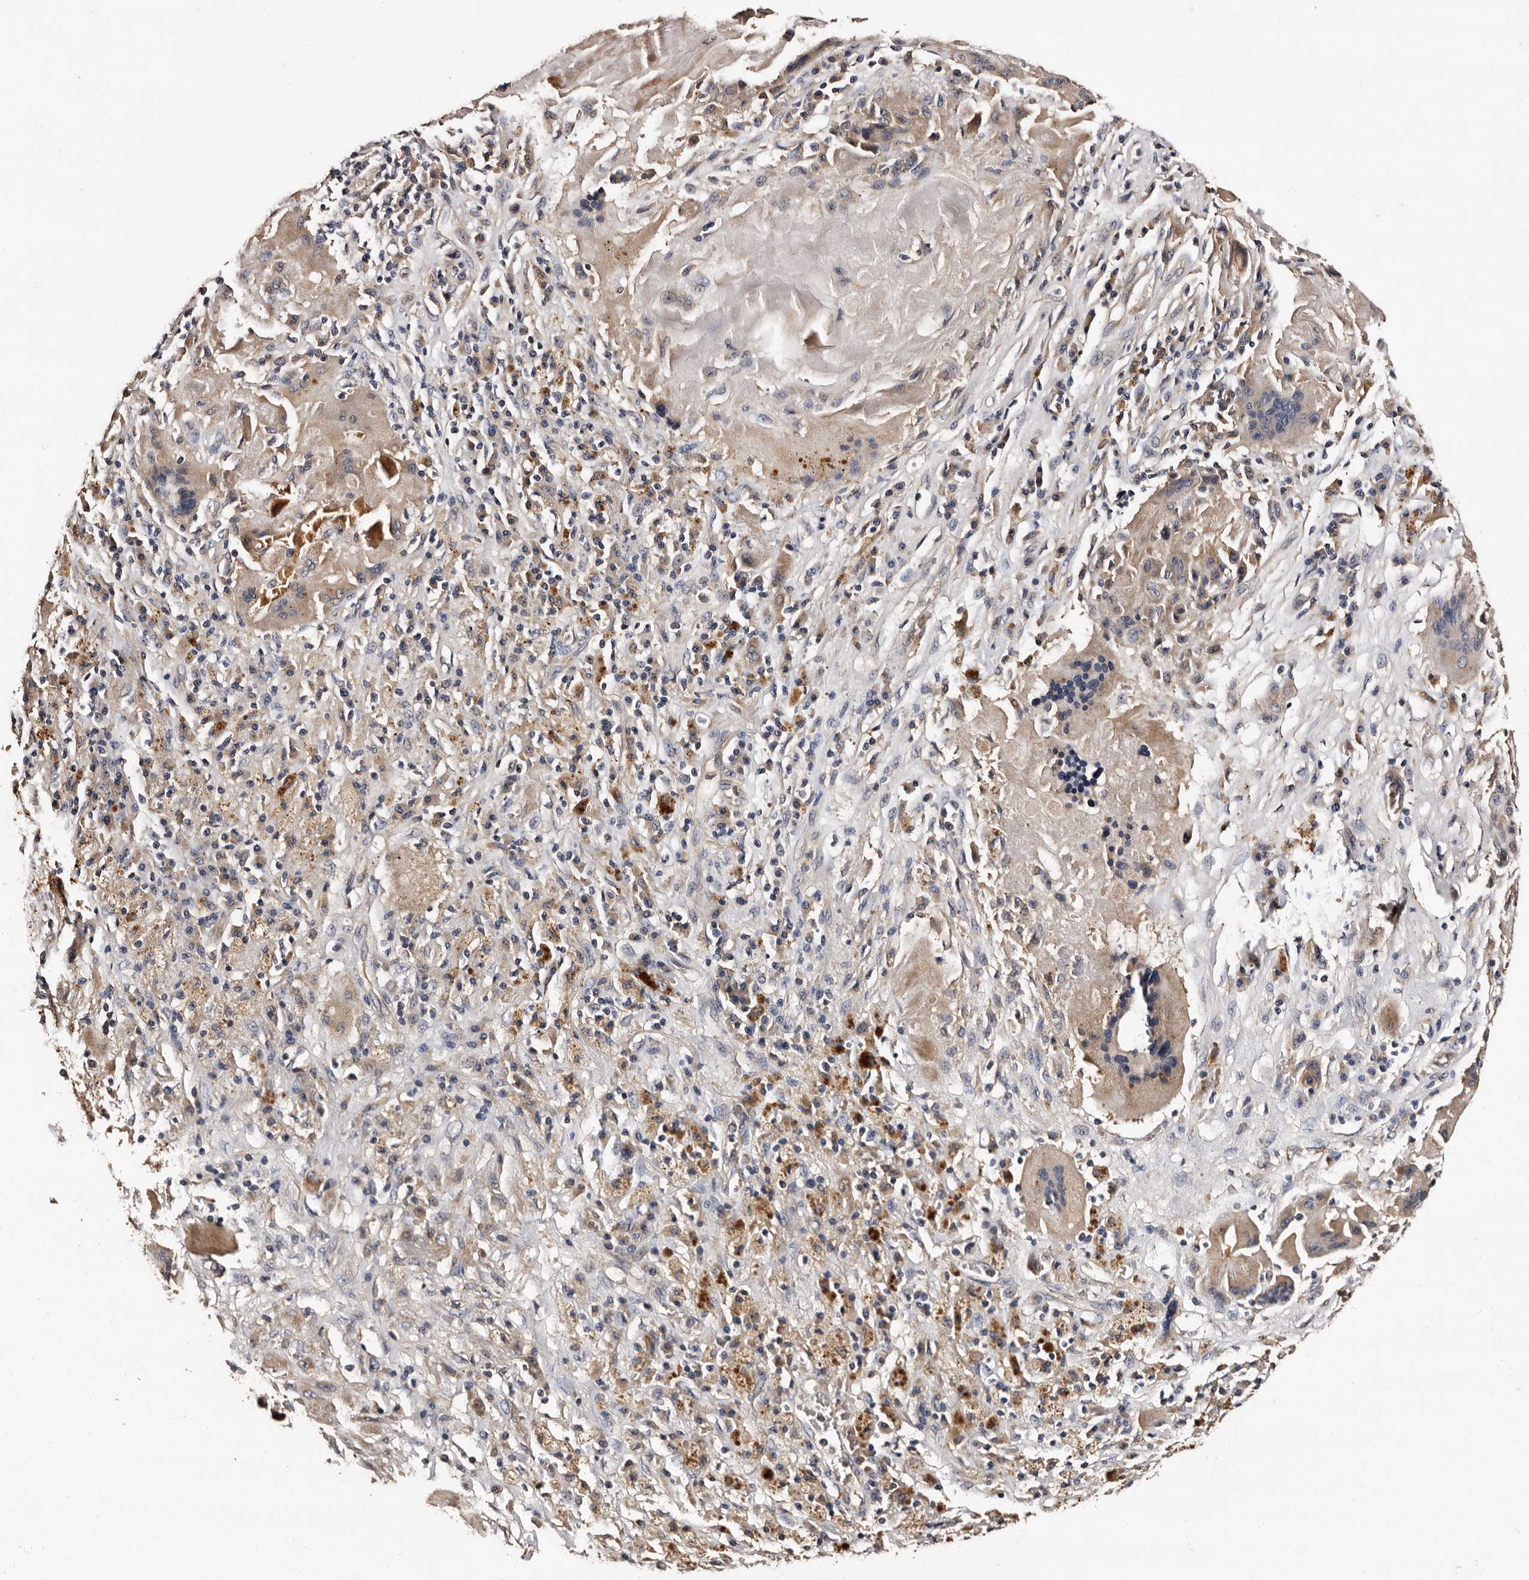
{"staining": {"intensity": "weak", "quantity": "25%-75%", "location": "cytoplasmic/membranous"}, "tissue": "lung cancer", "cell_type": "Tumor cells", "image_type": "cancer", "snomed": [{"axis": "morphology", "description": "Squamous cell carcinoma, NOS"}, {"axis": "topography", "description": "Lung"}], "caption": "Immunohistochemical staining of human lung cancer (squamous cell carcinoma) demonstrates low levels of weak cytoplasmic/membranous staining in about 25%-75% of tumor cells.", "gene": "ADCK5", "patient": {"sex": "male", "age": 61}}